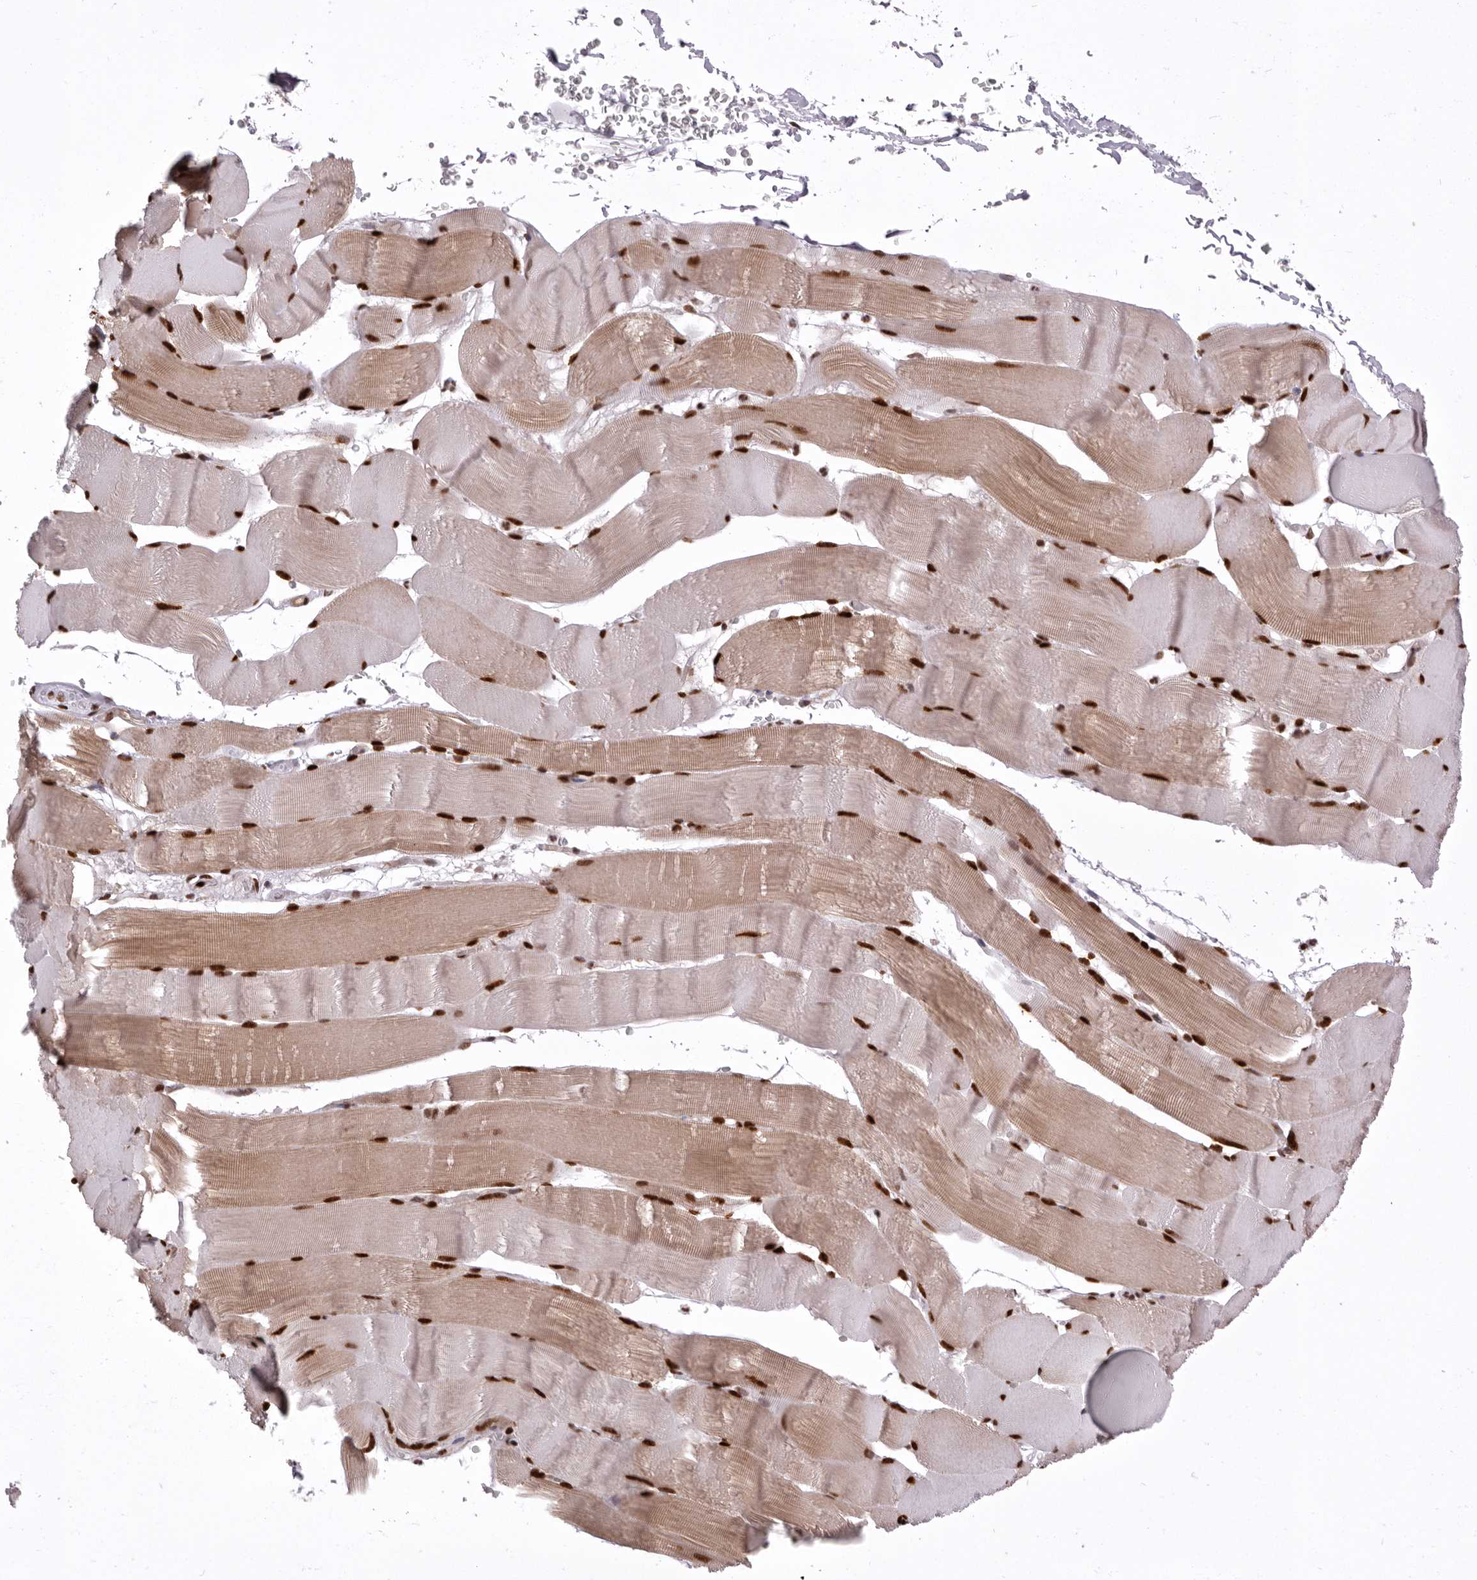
{"staining": {"intensity": "strong", "quantity": ">75%", "location": "cytoplasmic/membranous,nuclear"}, "tissue": "skeletal muscle", "cell_type": "Myocytes", "image_type": "normal", "snomed": [{"axis": "morphology", "description": "Normal tissue, NOS"}, {"axis": "topography", "description": "Skeletal muscle"}], "caption": "Myocytes demonstrate strong cytoplasmic/membranous,nuclear staining in approximately >75% of cells in normal skeletal muscle. The staining was performed using DAB, with brown indicating positive protein expression. Nuclei are stained blue with hematoxylin.", "gene": "CHTOP", "patient": {"sex": "male", "age": 62}}